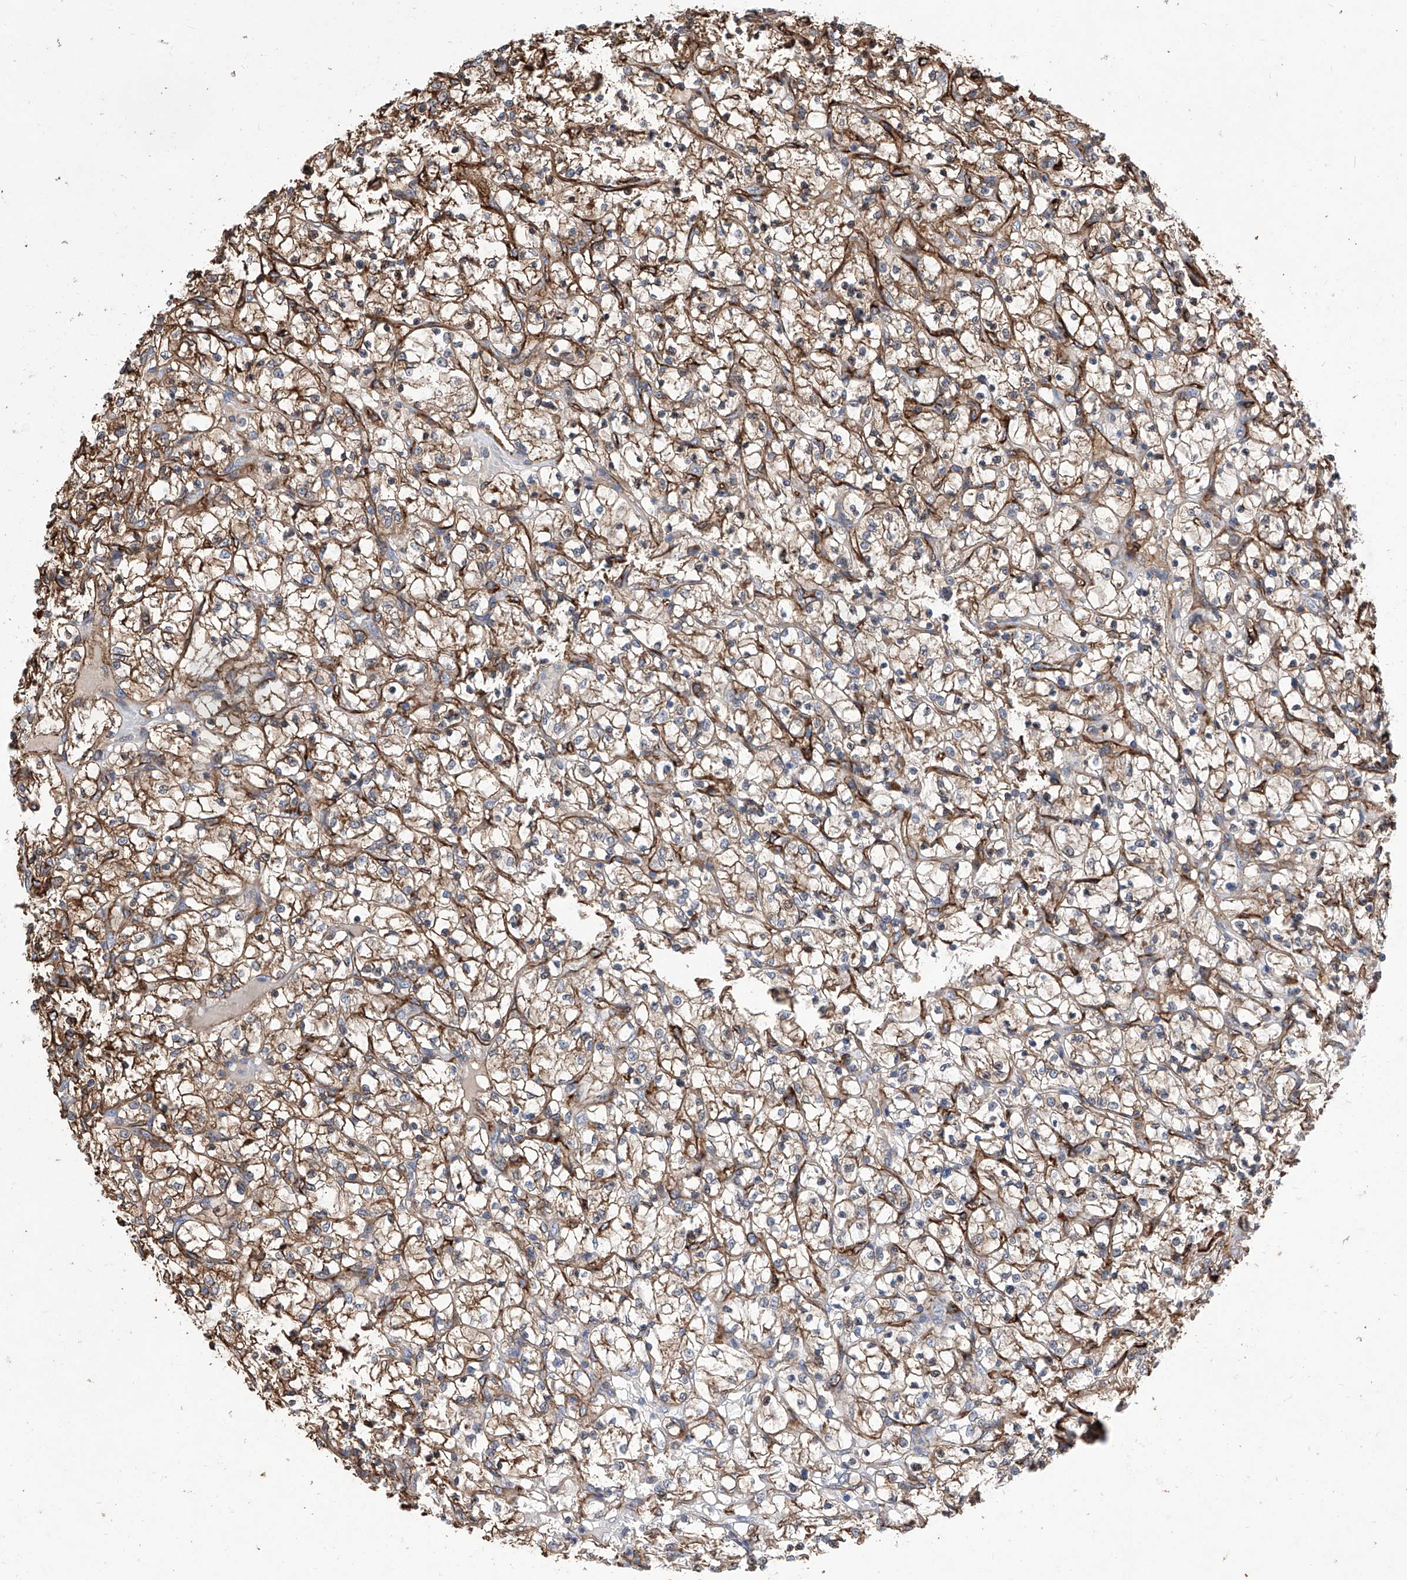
{"staining": {"intensity": "moderate", "quantity": ">75%", "location": "cytoplasmic/membranous"}, "tissue": "renal cancer", "cell_type": "Tumor cells", "image_type": "cancer", "snomed": [{"axis": "morphology", "description": "Adenocarcinoma, NOS"}, {"axis": "topography", "description": "Kidney"}], "caption": "Human renal cancer (adenocarcinoma) stained with a brown dye demonstrates moderate cytoplasmic/membranous positive staining in approximately >75% of tumor cells.", "gene": "INPP5B", "patient": {"sex": "female", "age": 69}}